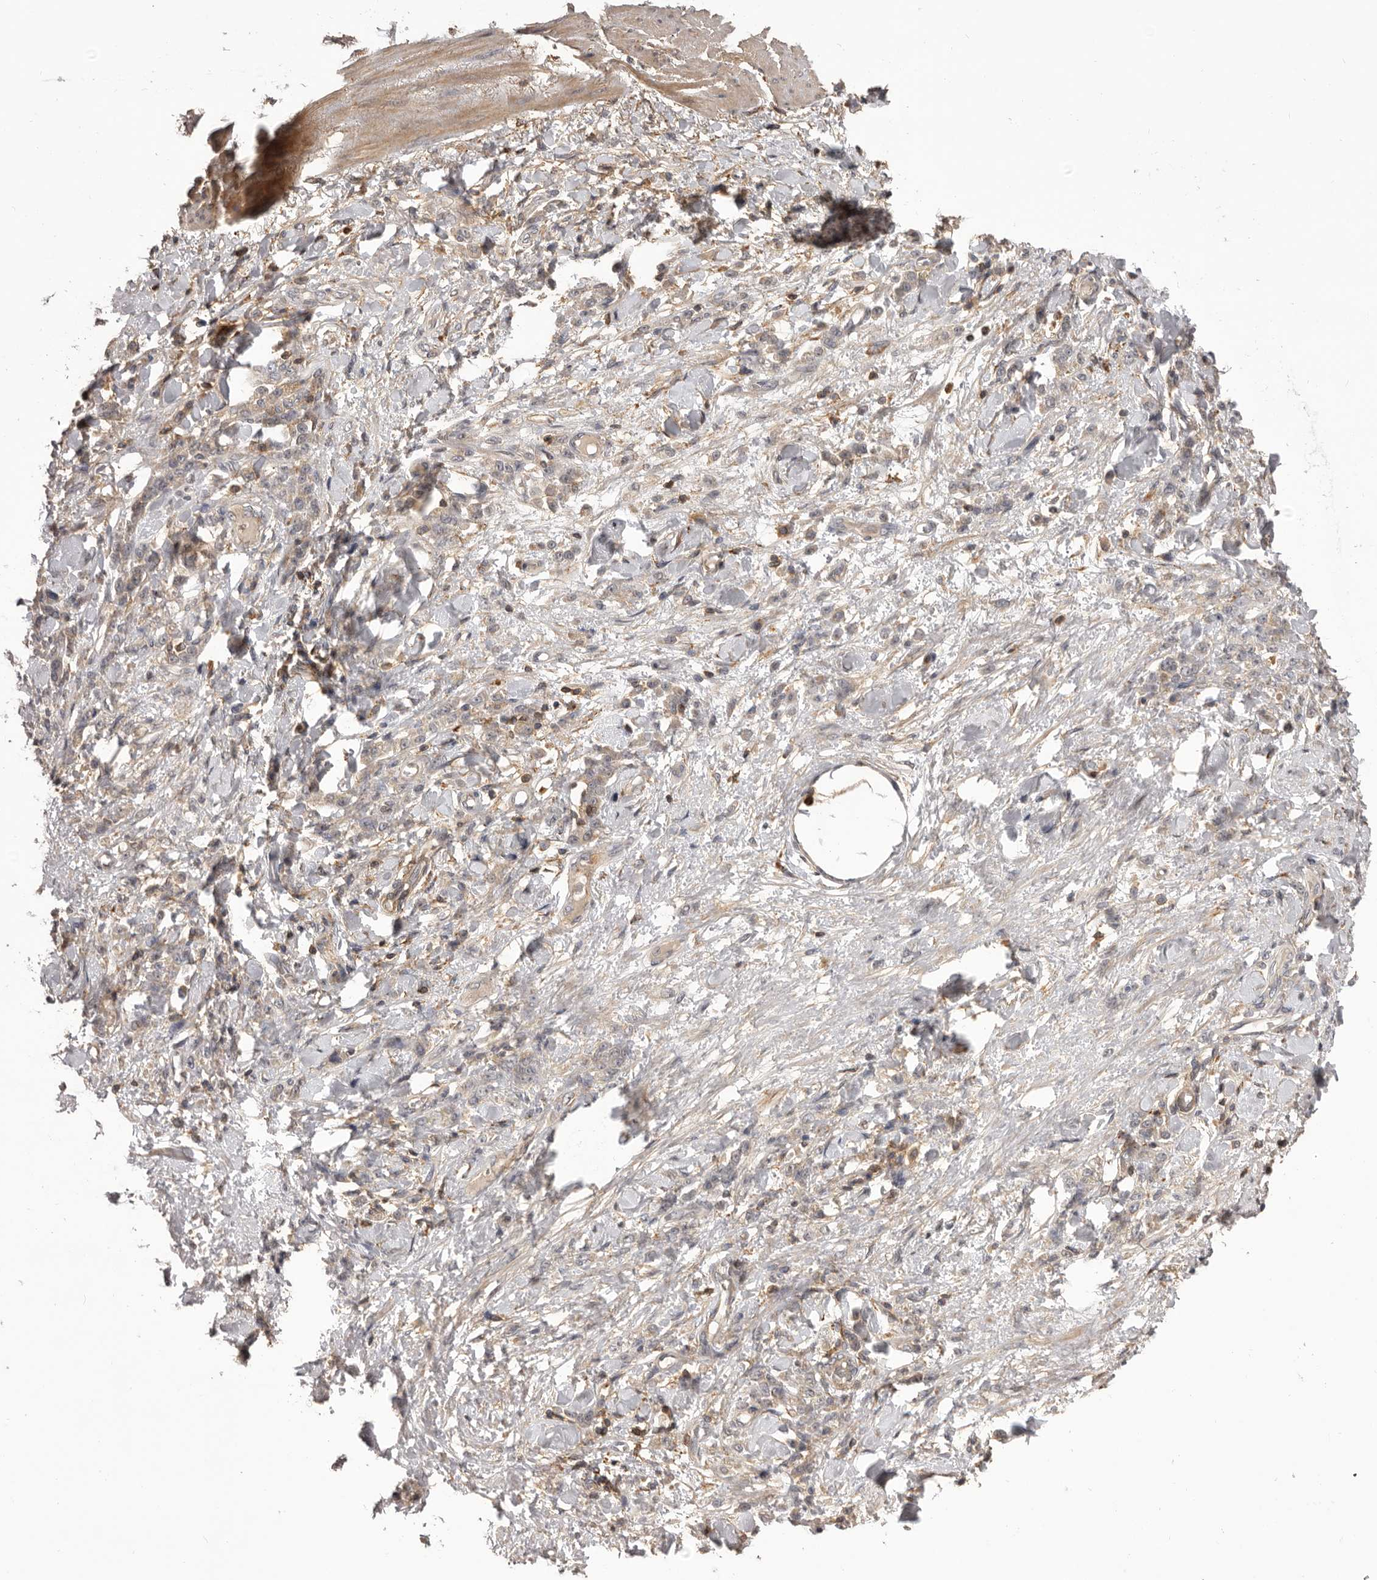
{"staining": {"intensity": "weak", "quantity": "<25%", "location": "cytoplasmic/membranous"}, "tissue": "stomach cancer", "cell_type": "Tumor cells", "image_type": "cancer", "snomed": [{"axis": "morphology", "description": "Normal tissue, NOS"}, {"axis": "morphology", "description": "Adenocarcinoma, NOS"}, {"axis": "topography", "description": "Stomach"}], "caption": "An immunohistochemistry photomicrograph of stomach cancer (adenocarcinoma) is shown. There is no staining in tumor cells of stomach cancer (adenocarcinoma). (Immunohistochemistry (ihc), brightfield microscopy, high magnification).", "gene": "GLIPR2", "patient": {"sex": "male", "age": 82}}